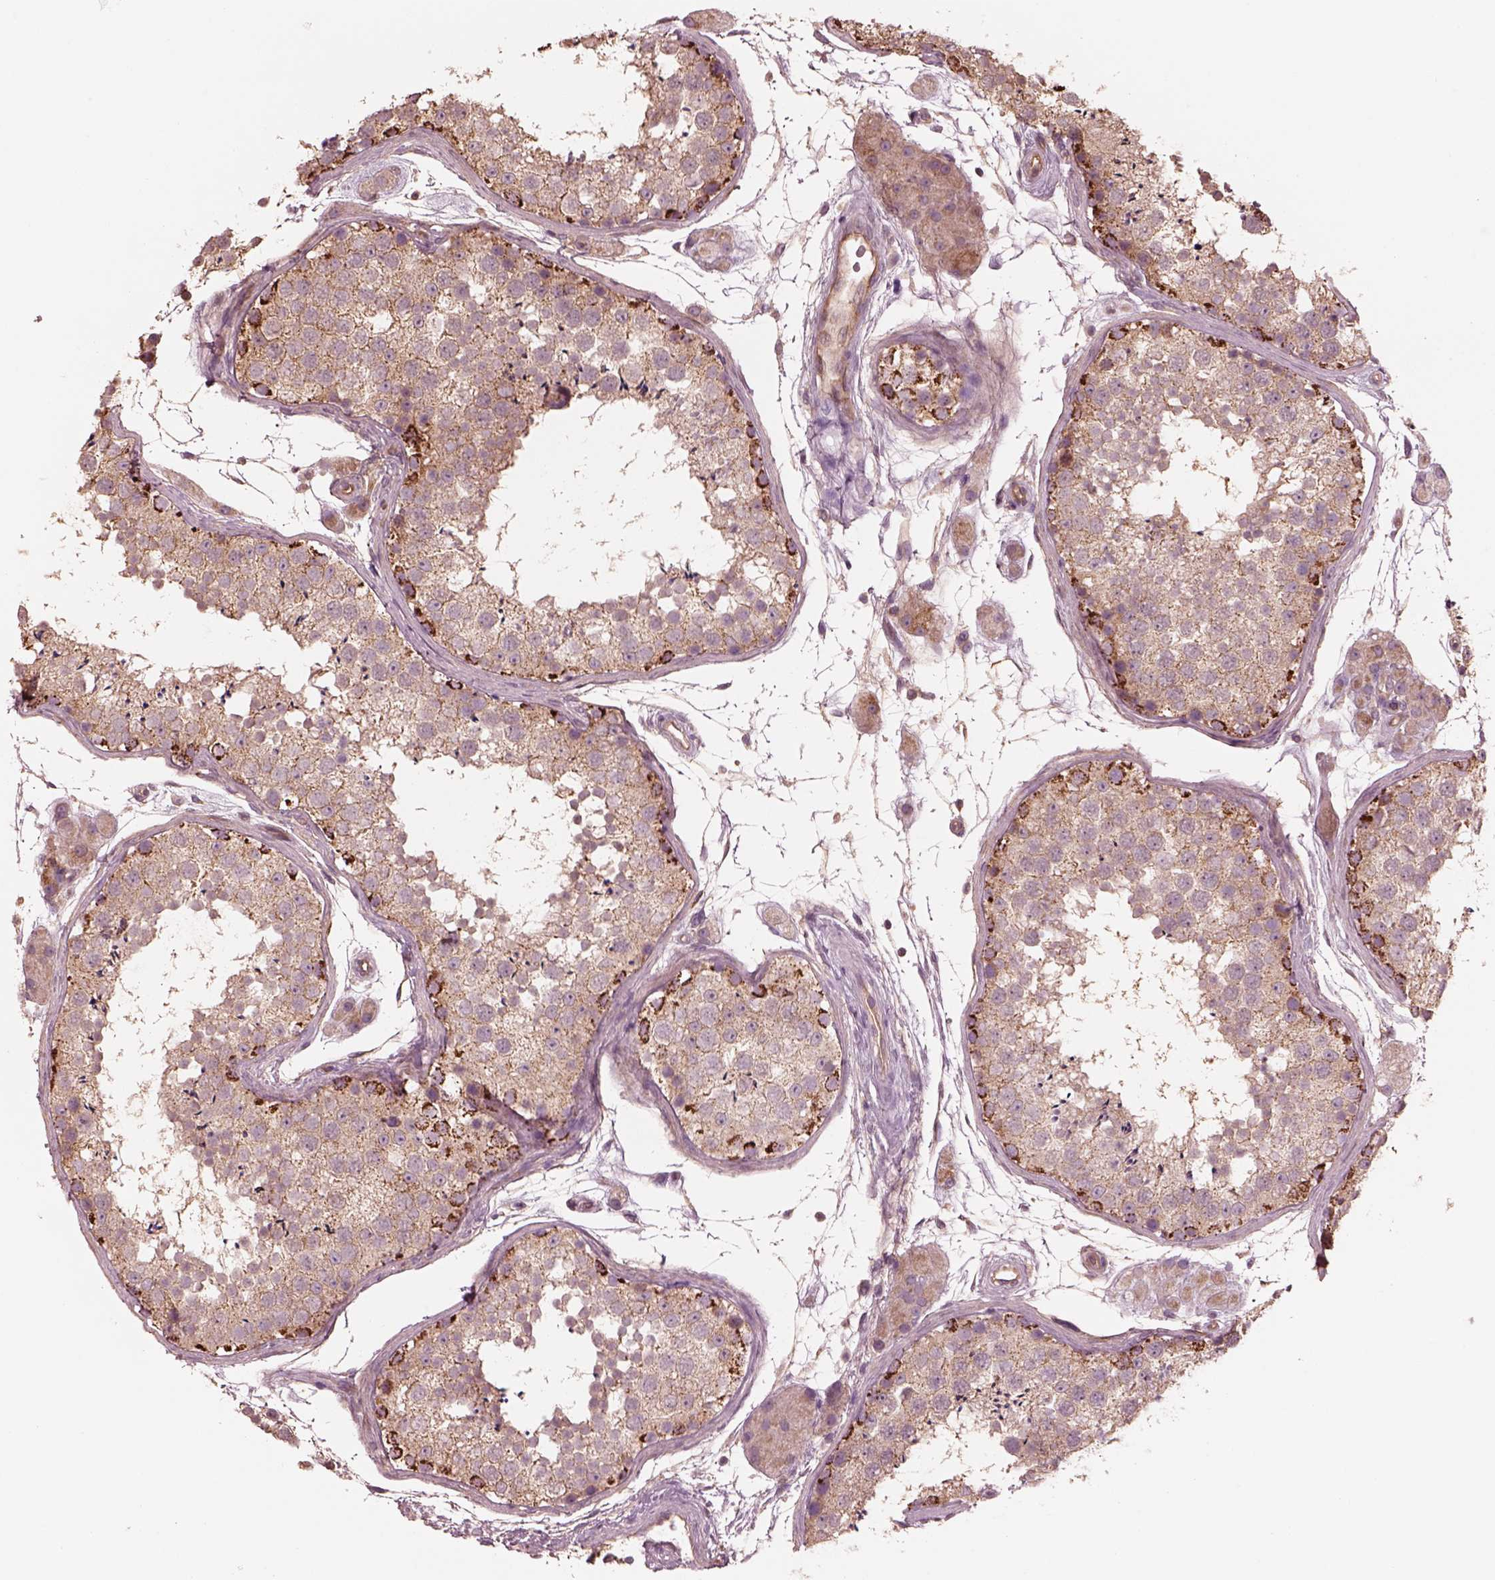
{"staining": {"intensity": "strong", "quantity": "<25%", "location": "cytoplasmic/membranous"}, "tissue": "testis", "cell_type": "Cells in seminiferous ducts", "image_type": "normal", "snomed": [{"axis": "morphology", "description": "Normal tissue, NOS"}, {"axis": "topography", "description": "Testis"}], "caption": "This micrograph reveals IHC staining of normal testis, with medium strong cytoplasmic/membranous positivity in about <25% of cells in seminiferous ducts.", "gene": "STK33", "patient": {"sex": "male", "age": 41}}